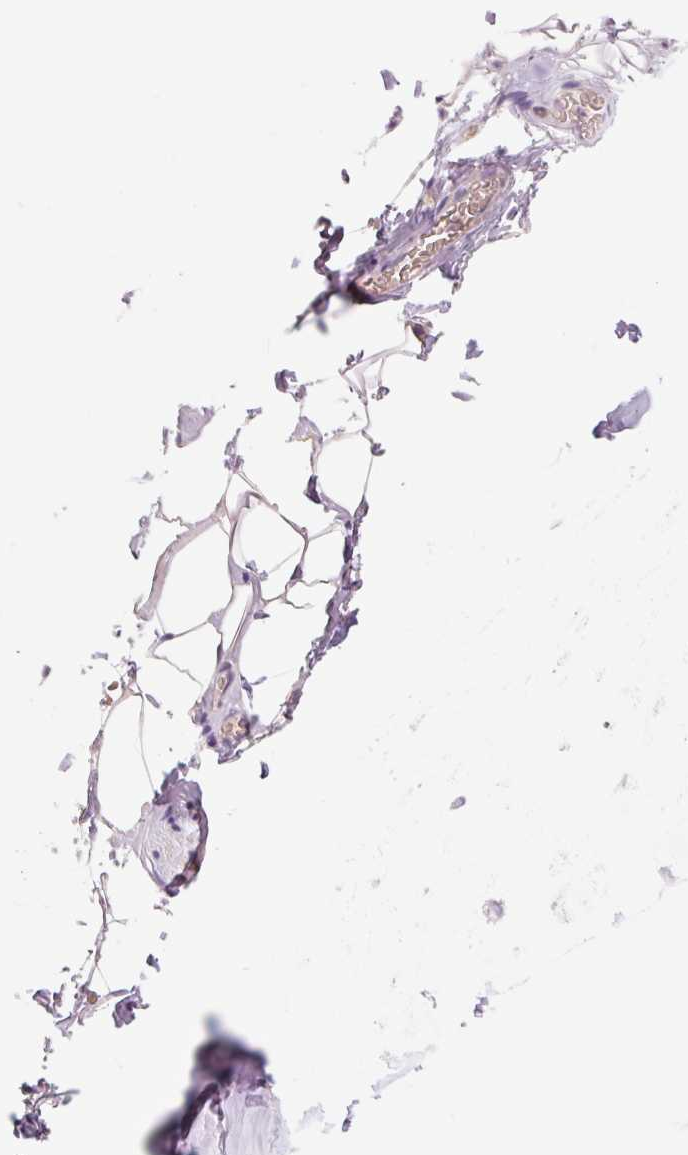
{"staining": {"intensity": "negative", "quantity": "none", "location": "none"}, "tissue": "adipose tissue", "cell_type": "Adipocytes", "image_type": "normal", "snomed": [{"axis": "morphology", "description": "Normal tissue, NOS"}, {"axis": "topography", "description": "Cartilage tissue"}, {"axis": "topography", "description": "Bronchus"}, {"axis": "topography", "description": "Peripheral nerve tissue"}], "caption": "This is a photomicrograph of IHC staining of normal adipose tissue, which shows no positivity in adipocytes.", "gene": "SLC1A4", "patient": {"sex": "male", "age": 67}}